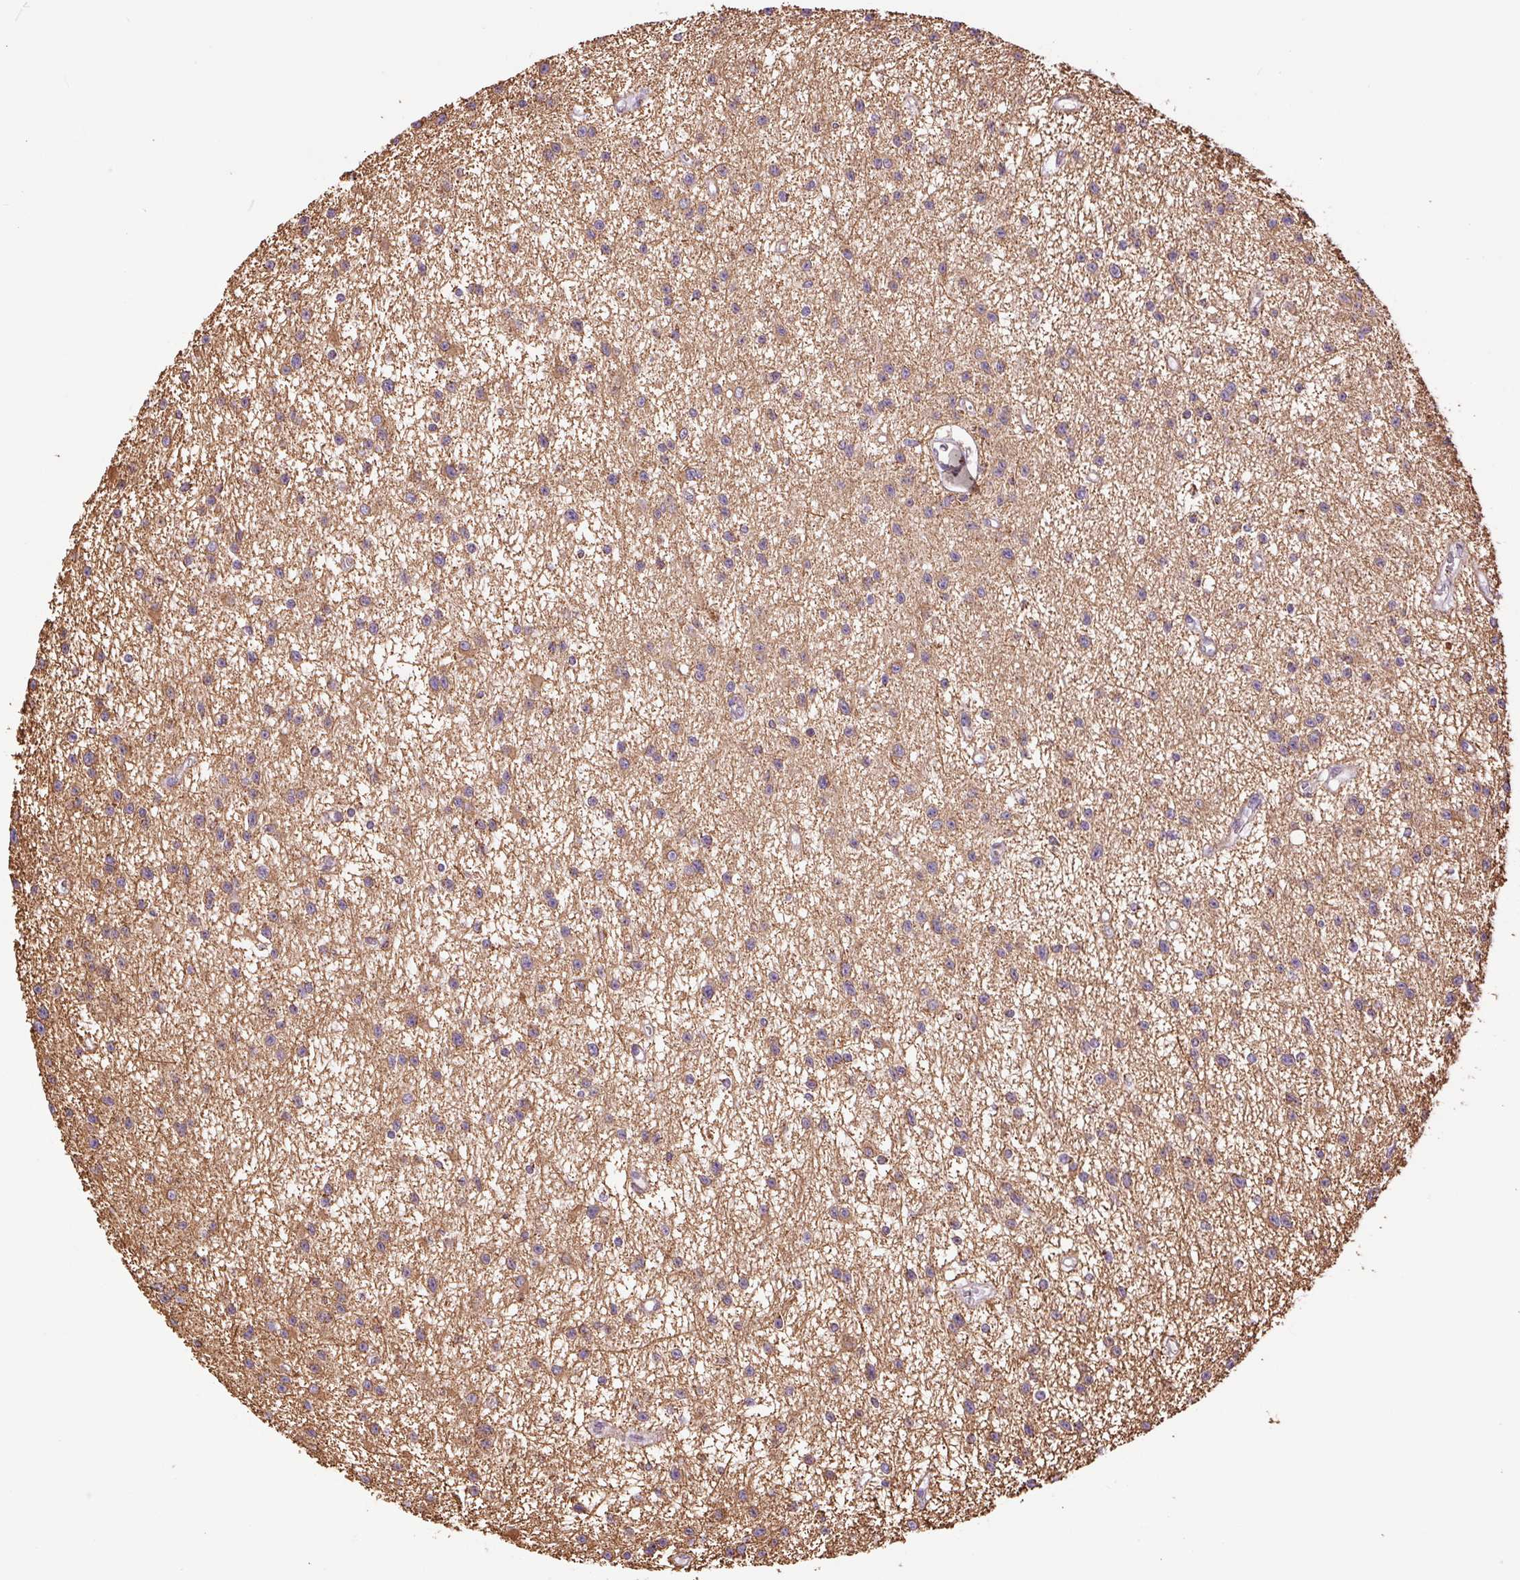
{"staining": {"intensity": "moderate", "quantity": ">75%", "location": "cytoplasmic/membranous"}, "tissue": "glioma", "cell_type": "Tumor cells", "image_type": "cancer", "snomed": [{"axis": "morphology", "description": "Glioma, malignant, Low grade"}, {"axis": "topography", "description": "Brain"}], "caption": "This micrograph exhibits glioma stained with IHC to label a protein in brown. The cytoplasmic/membranous of tumor cells show moderate positivity for the protein. Nuclei are counter-stained blue.", "gene": "ATP5PB", "patient": {"sex": "male", "age": 43}}